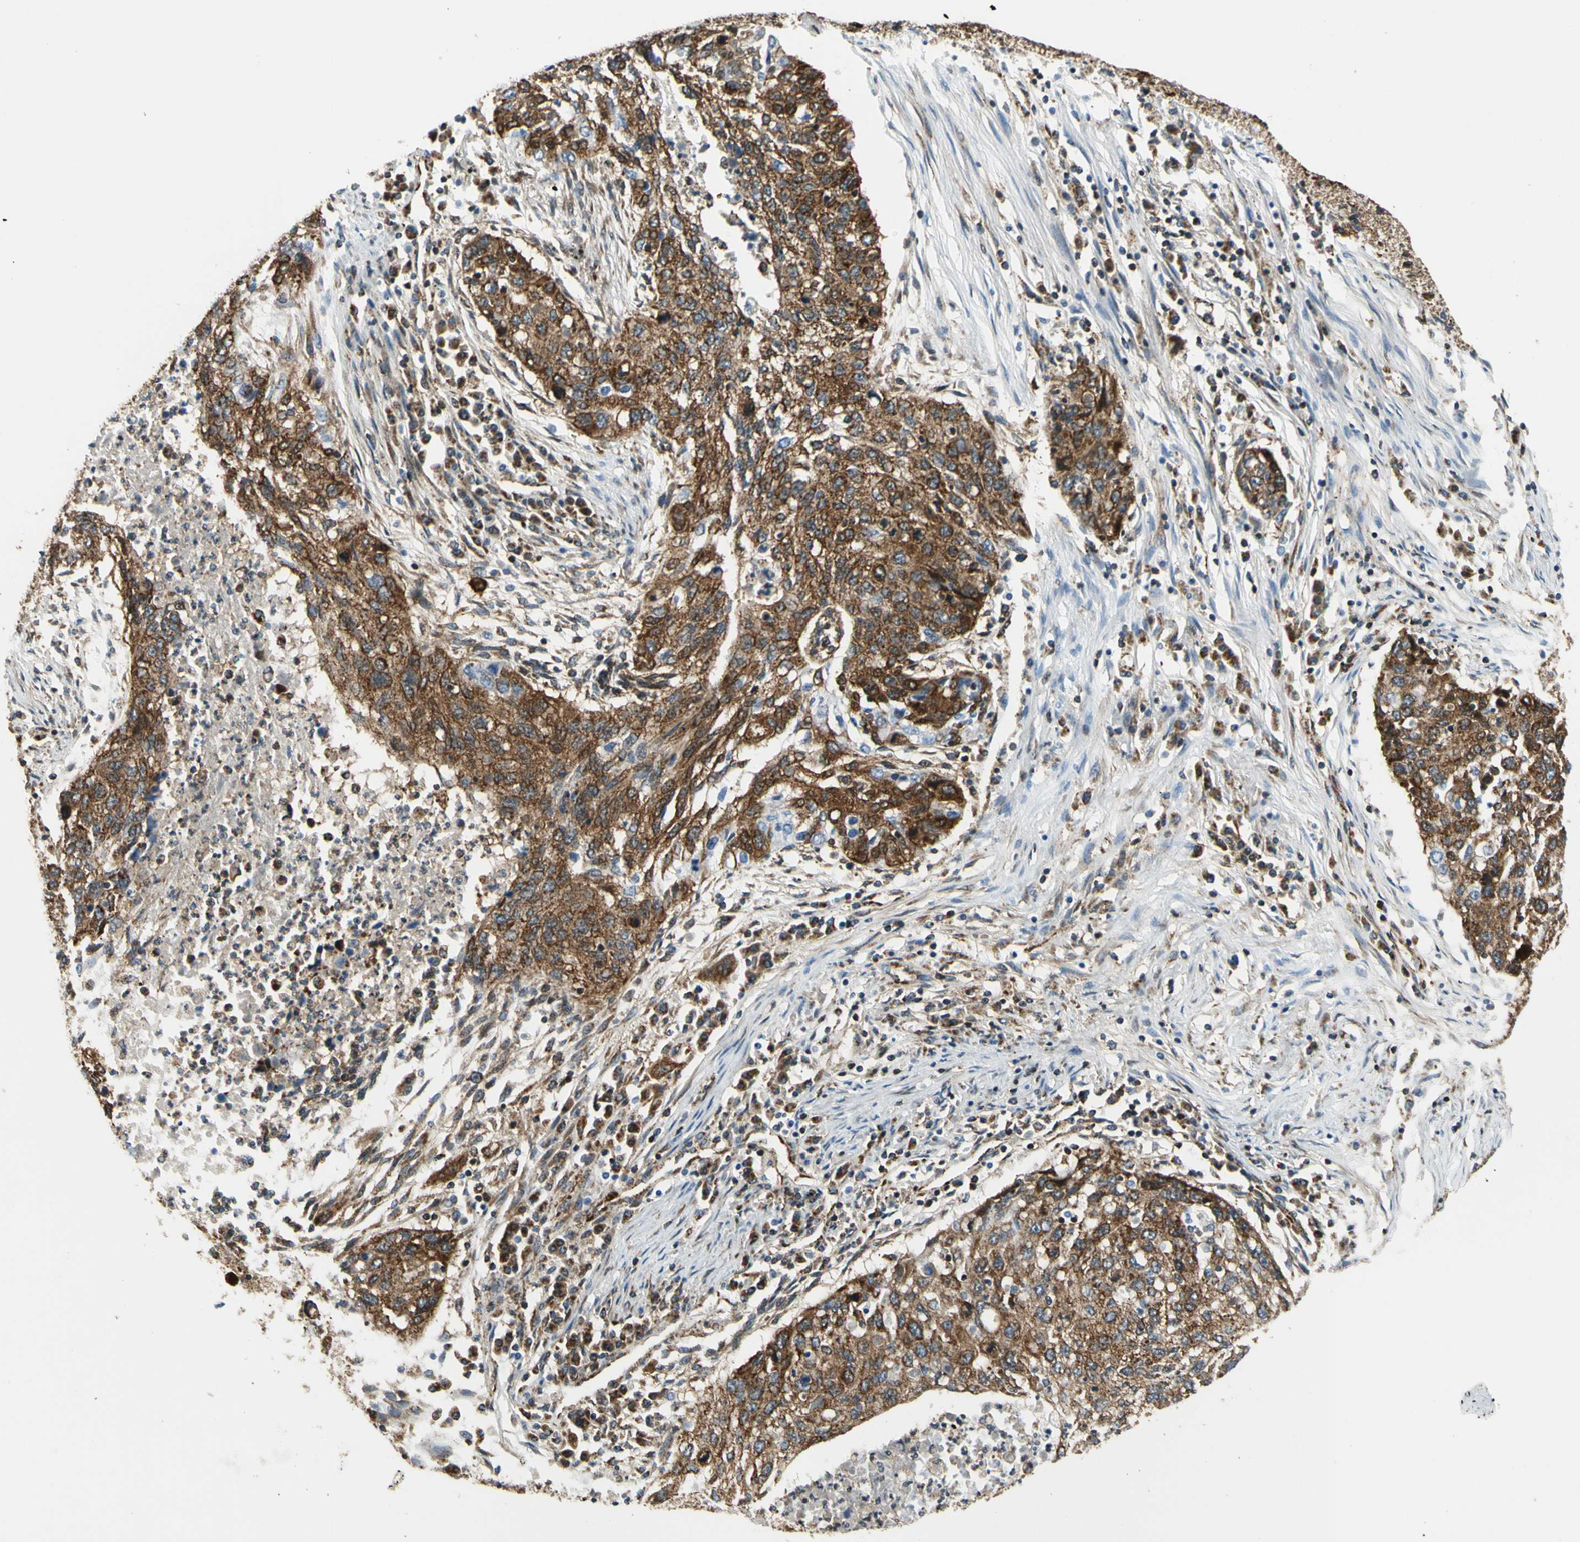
{"staining": {"intensity": "strong", "quantity": ">75%", "location": "cytoplasmic/membranous"}, "tissue": "lung cancer", "cell_type": "Tumor cells", "image_type": "cancer", "snomed": [{"axis": "morphology", "description": "Squamous cell carcinoma, NOS"}, {"axis": "topography", "description": "Lung"}], "caption": "Protein expression analysis of human lung squamous cell carcinoma reveals strong cytoplasmic/membranous staining in approximately >75% of tumor cells. (Stains: DAB in brown, nuclei in blue, Microscopy: brightfield microscopy at high magnification).", "gene": "MAVS", "patient": {"sex": "female", "age": 63}}